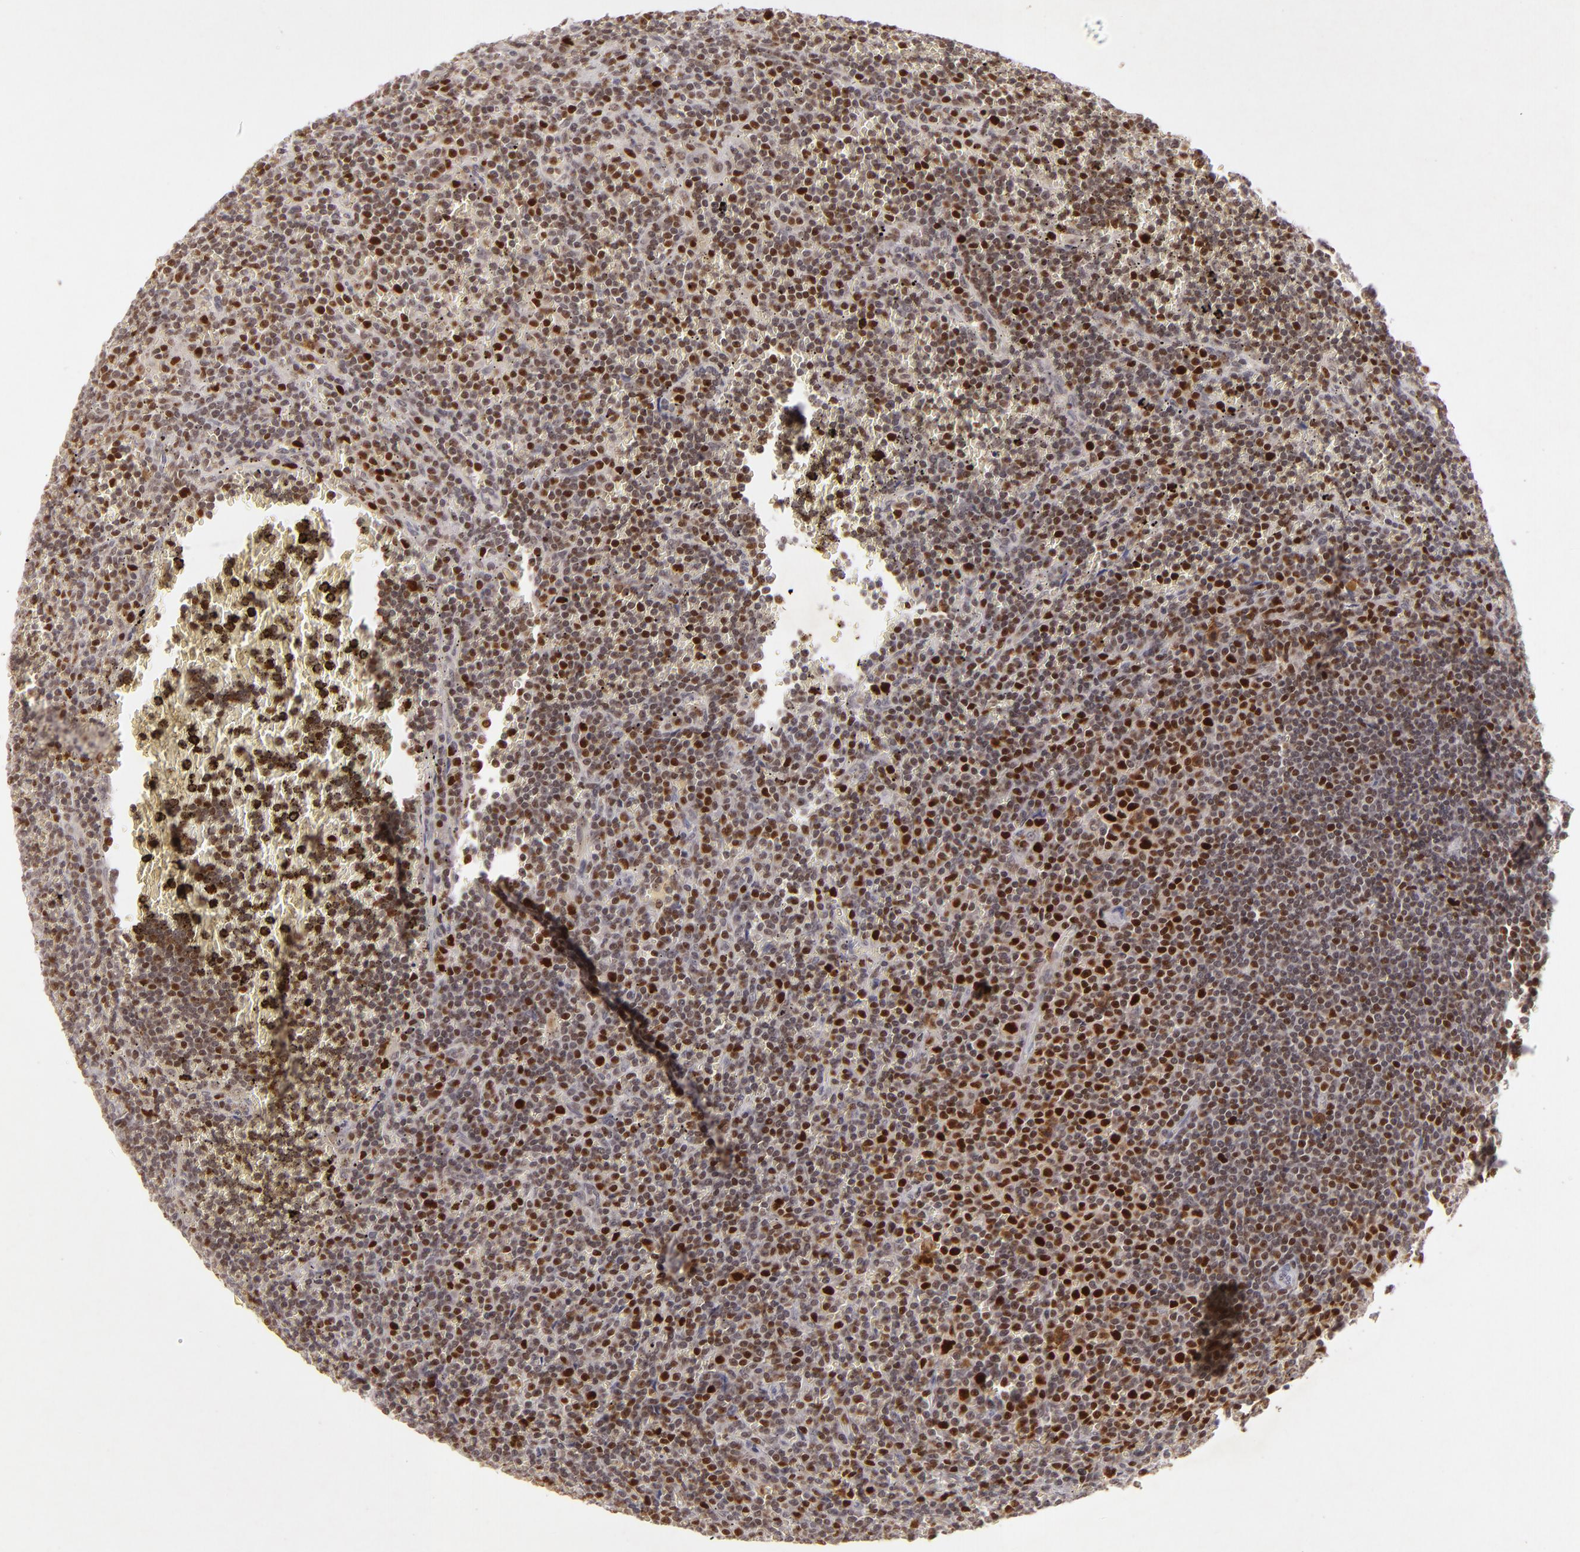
{"staining": {"intensity": "strong", "quantity": ">75%", "location": "nuclear"}, "tissue": "lymphoma", "cell_type": "Tumor cells", "image_type": "cancer", "snomed": [{"axis": "morphology", "description": "Malignant lymphoma, non-Hodgkin's type, Low grade"}, {"axis": "topography", "description": "Spleen"}], "caption": "DAB (3,3'-diaminobenzidine) immunohistochemical staining of lymphoma demonstrates strong nuclear protein staining in about >75% of tumor cells. Immunohistochemistry stains the protein in brown and the nuclei are stained blue.", "gene": "FEN1", "patient": {"sex": "male", "age": 80}}